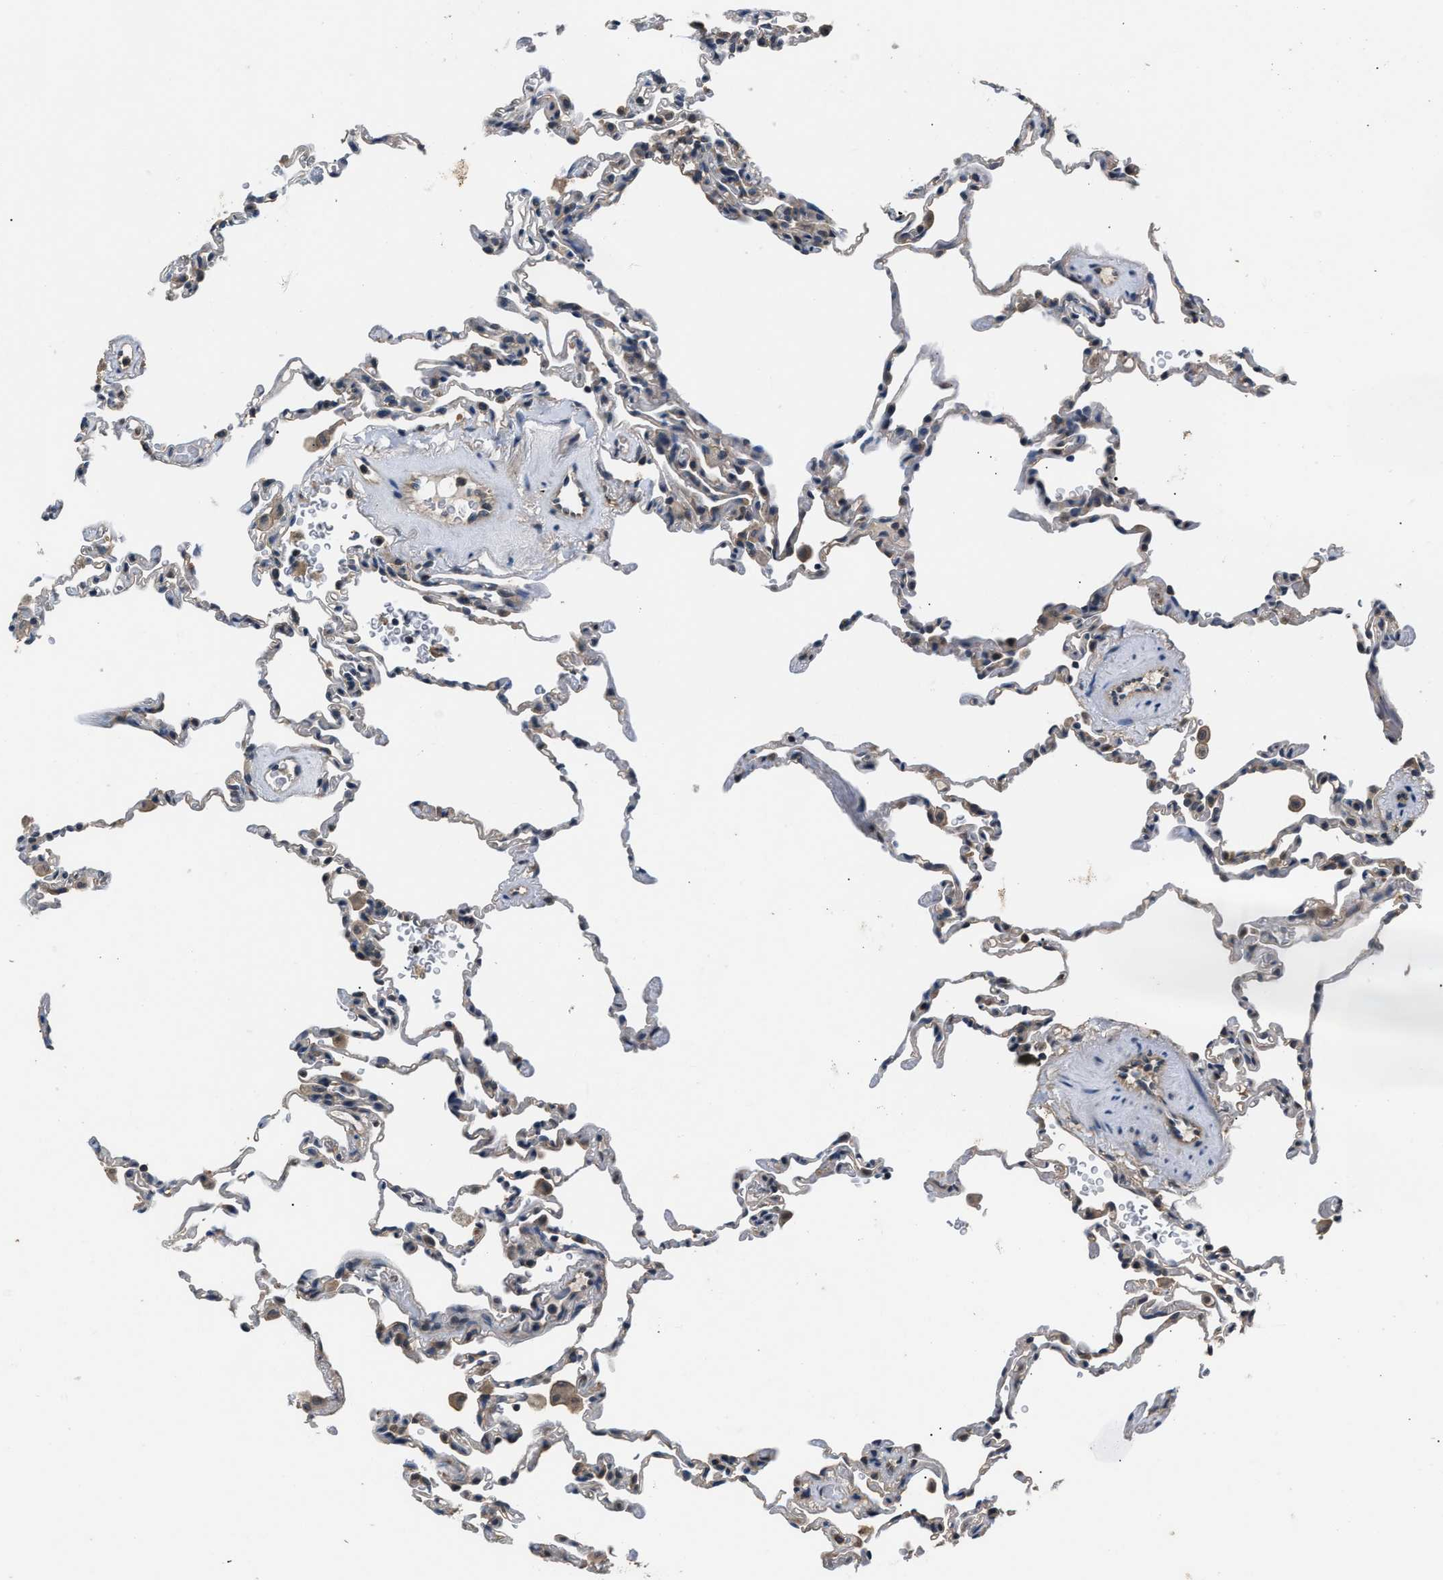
{"staining": {"intensity": "weak", "quantity": "<25%", "location": "cytoplasmic/membranous"}, "tissue": "lung", "cell_type": "Alveolar cells", "image_type": "normal", "snomed": [{"axis": "morphology", "description": "Normal tissue, NOS"}, {"axis": "topography", "description": "Lung"}], "caption": "Immunohistochemistry (IHC) of normal human lung exhibits no positivity in alveolar cells. The staining was performed using DAB (3,3'-diaminobenzidine) to visualize the protein expression in brown, while the nuclei were stained in blue with hematoxylin (Magnification: 20x).", "gene": "ABCC9", "patient": {"sex": "male", "age": 59}}